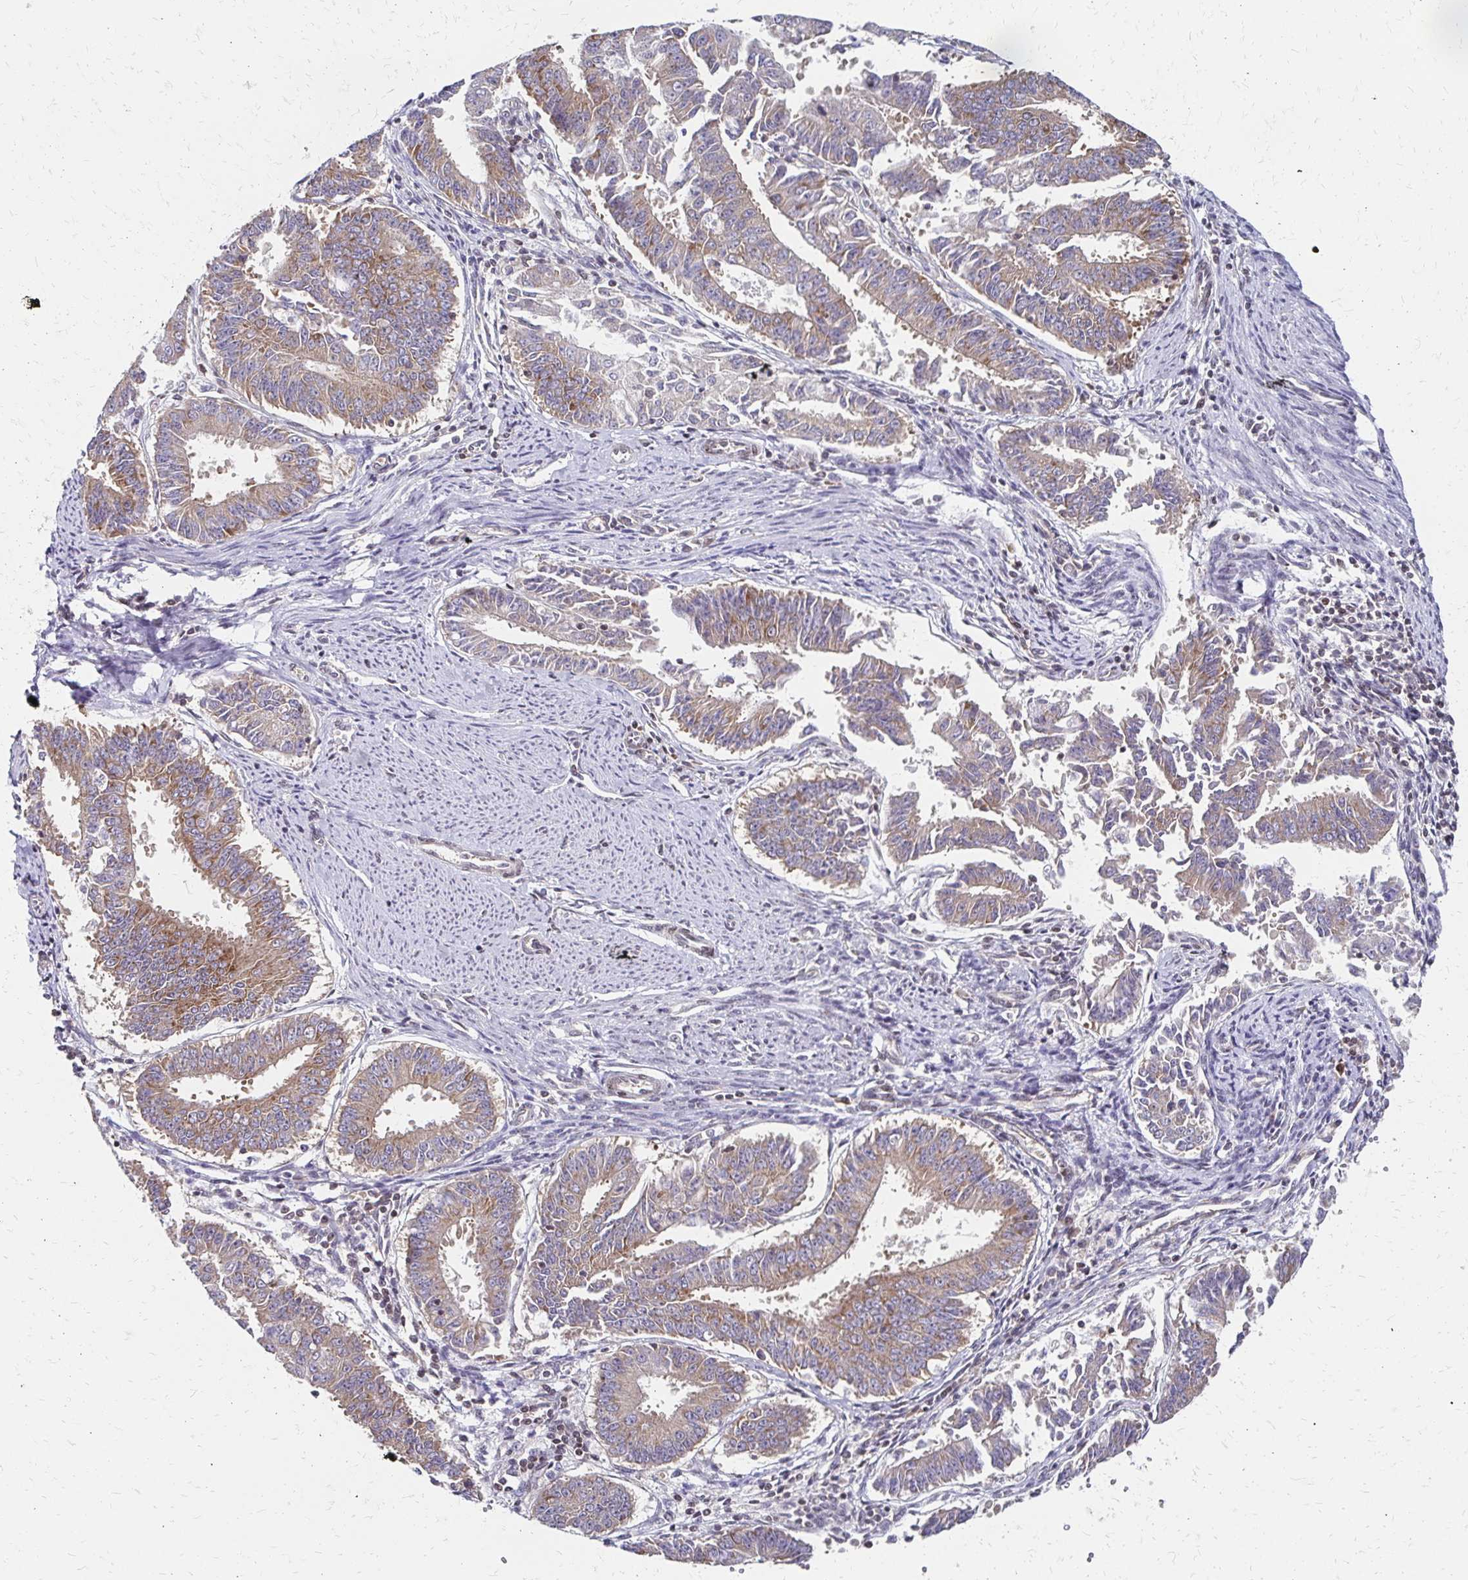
{"staining": {"intensity": "moderate", "quantity": "<25%", "location": "cytoplasmic/membranous"}, "tissue": "endometrial cancer", "cell_type": "Tumor cells", "image_type": "cancer", "snomed": [{"axis": "morphology", "description": "Adenocarcinoma, NOS"}, {"axis": "topography", "description": "Endometrium"}], "caption": "The image reveals immunohistochemical staining of endometrial cancer. There is moderate cytoplasmic/membranous staining is identified in approximately <25% of tumor cells. The staining was performed using DAB (3,3'-diaminobenzidine) to visualize the protein expression in brown, while the nuclei were stained in blue with hematoxylin (Magnification: 20x).", "gene": "CBX7", "patient": {"sex": "female", "age": 73}}